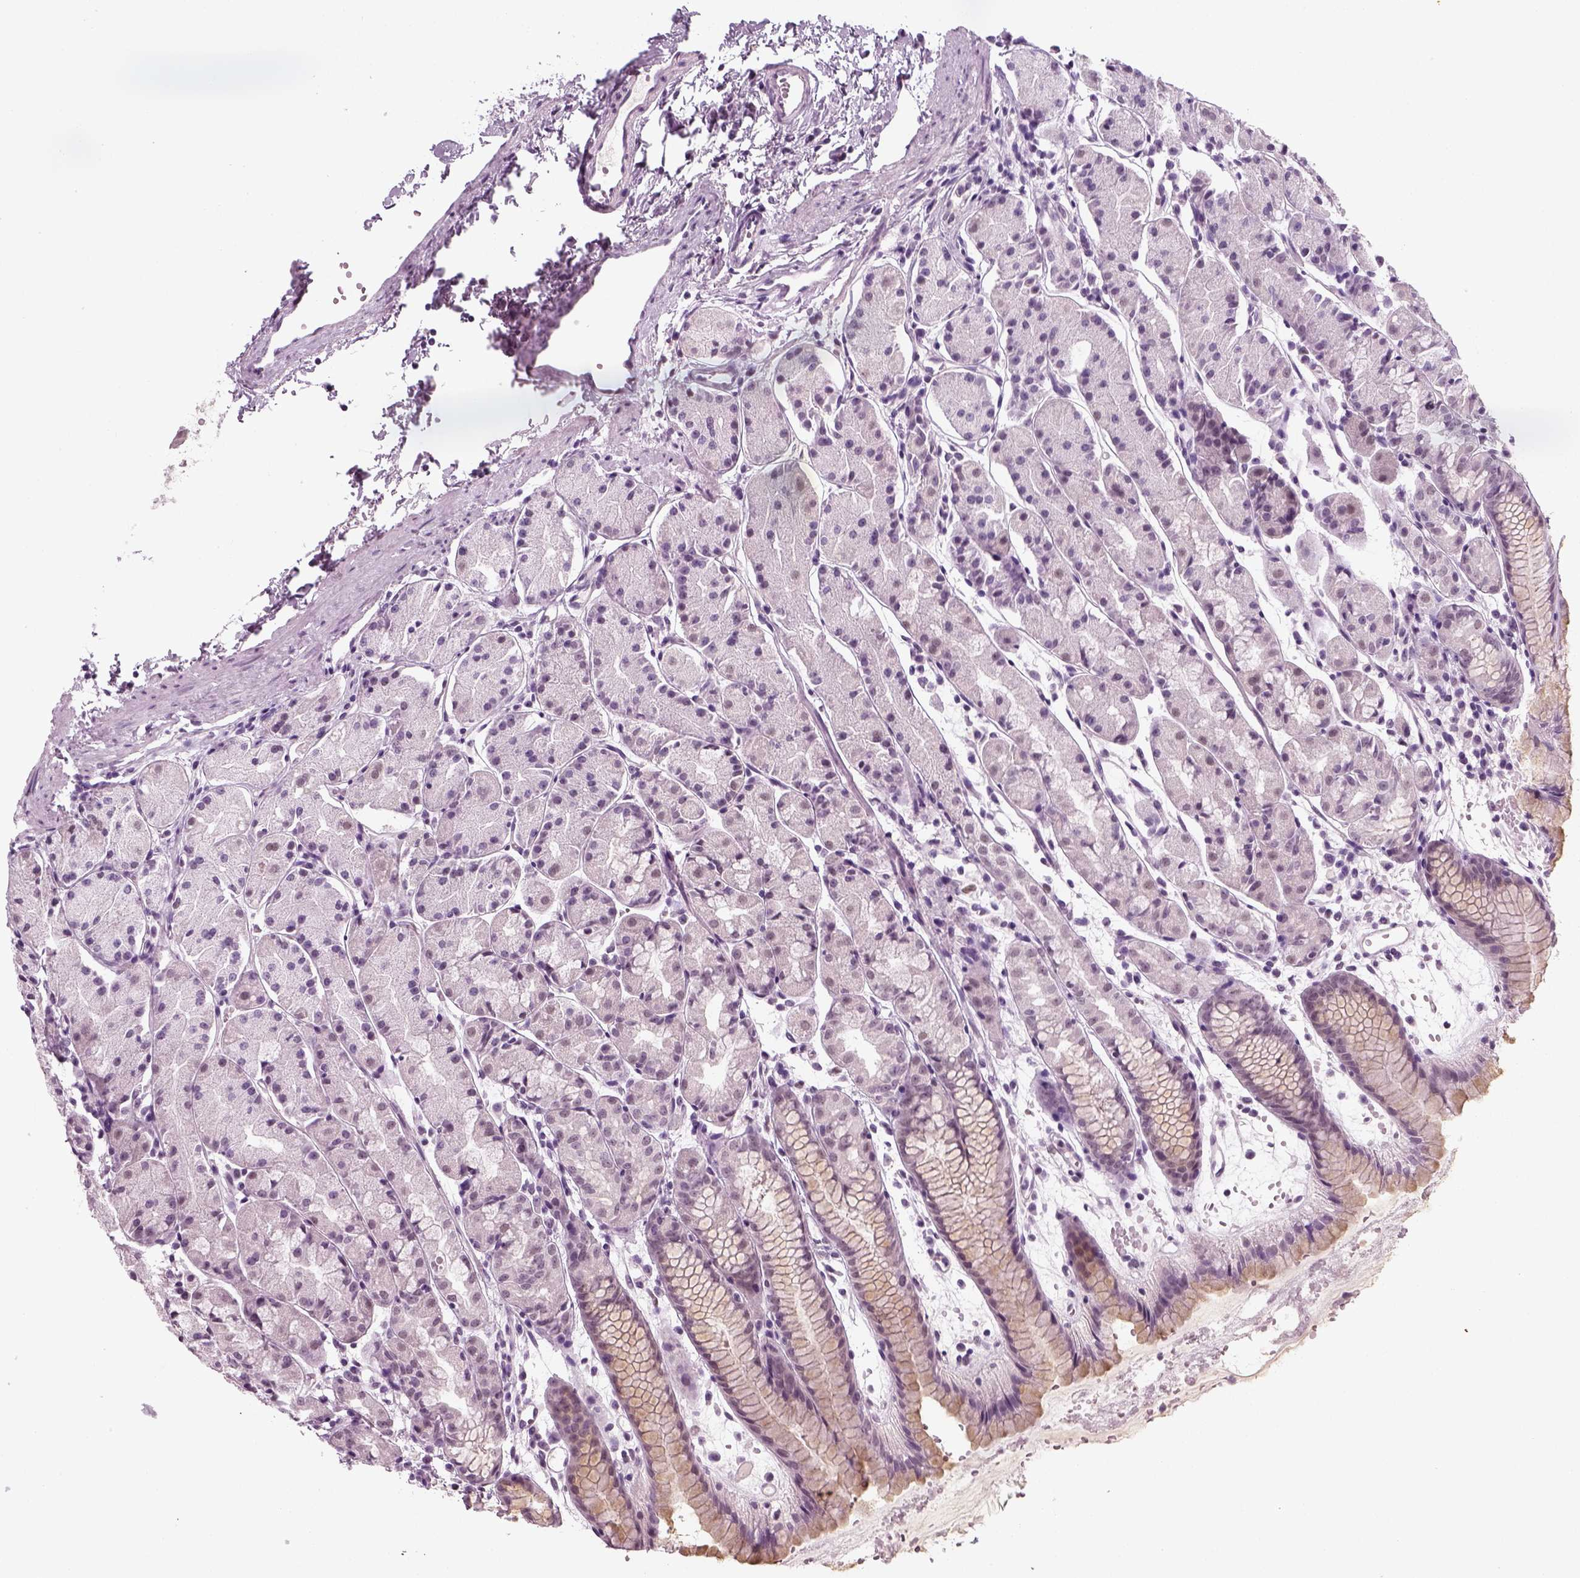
{"staining": {"intensity": "negative", "quantity": "none", "location": "none"}, "tissue": "stomach", "cell_type": "Glandular cells", "image_type": "normal", "snomed": [{"axis": "morphology", "description": "Normal tissue, NOS"}, {"axis": "topography", "description": "Stomach, upper"}], "caption": "Immunohistochemical staining of unremarkable human stomach displays no significant staining in glandular cells. The staining was performed using DAB to visualize the protein expression in brown, while the nuclei were stained in blue with hematoxylin (Magnification: 20x).", "gene": "KRT75", "patient": {"sex": "male", "age": 47}}